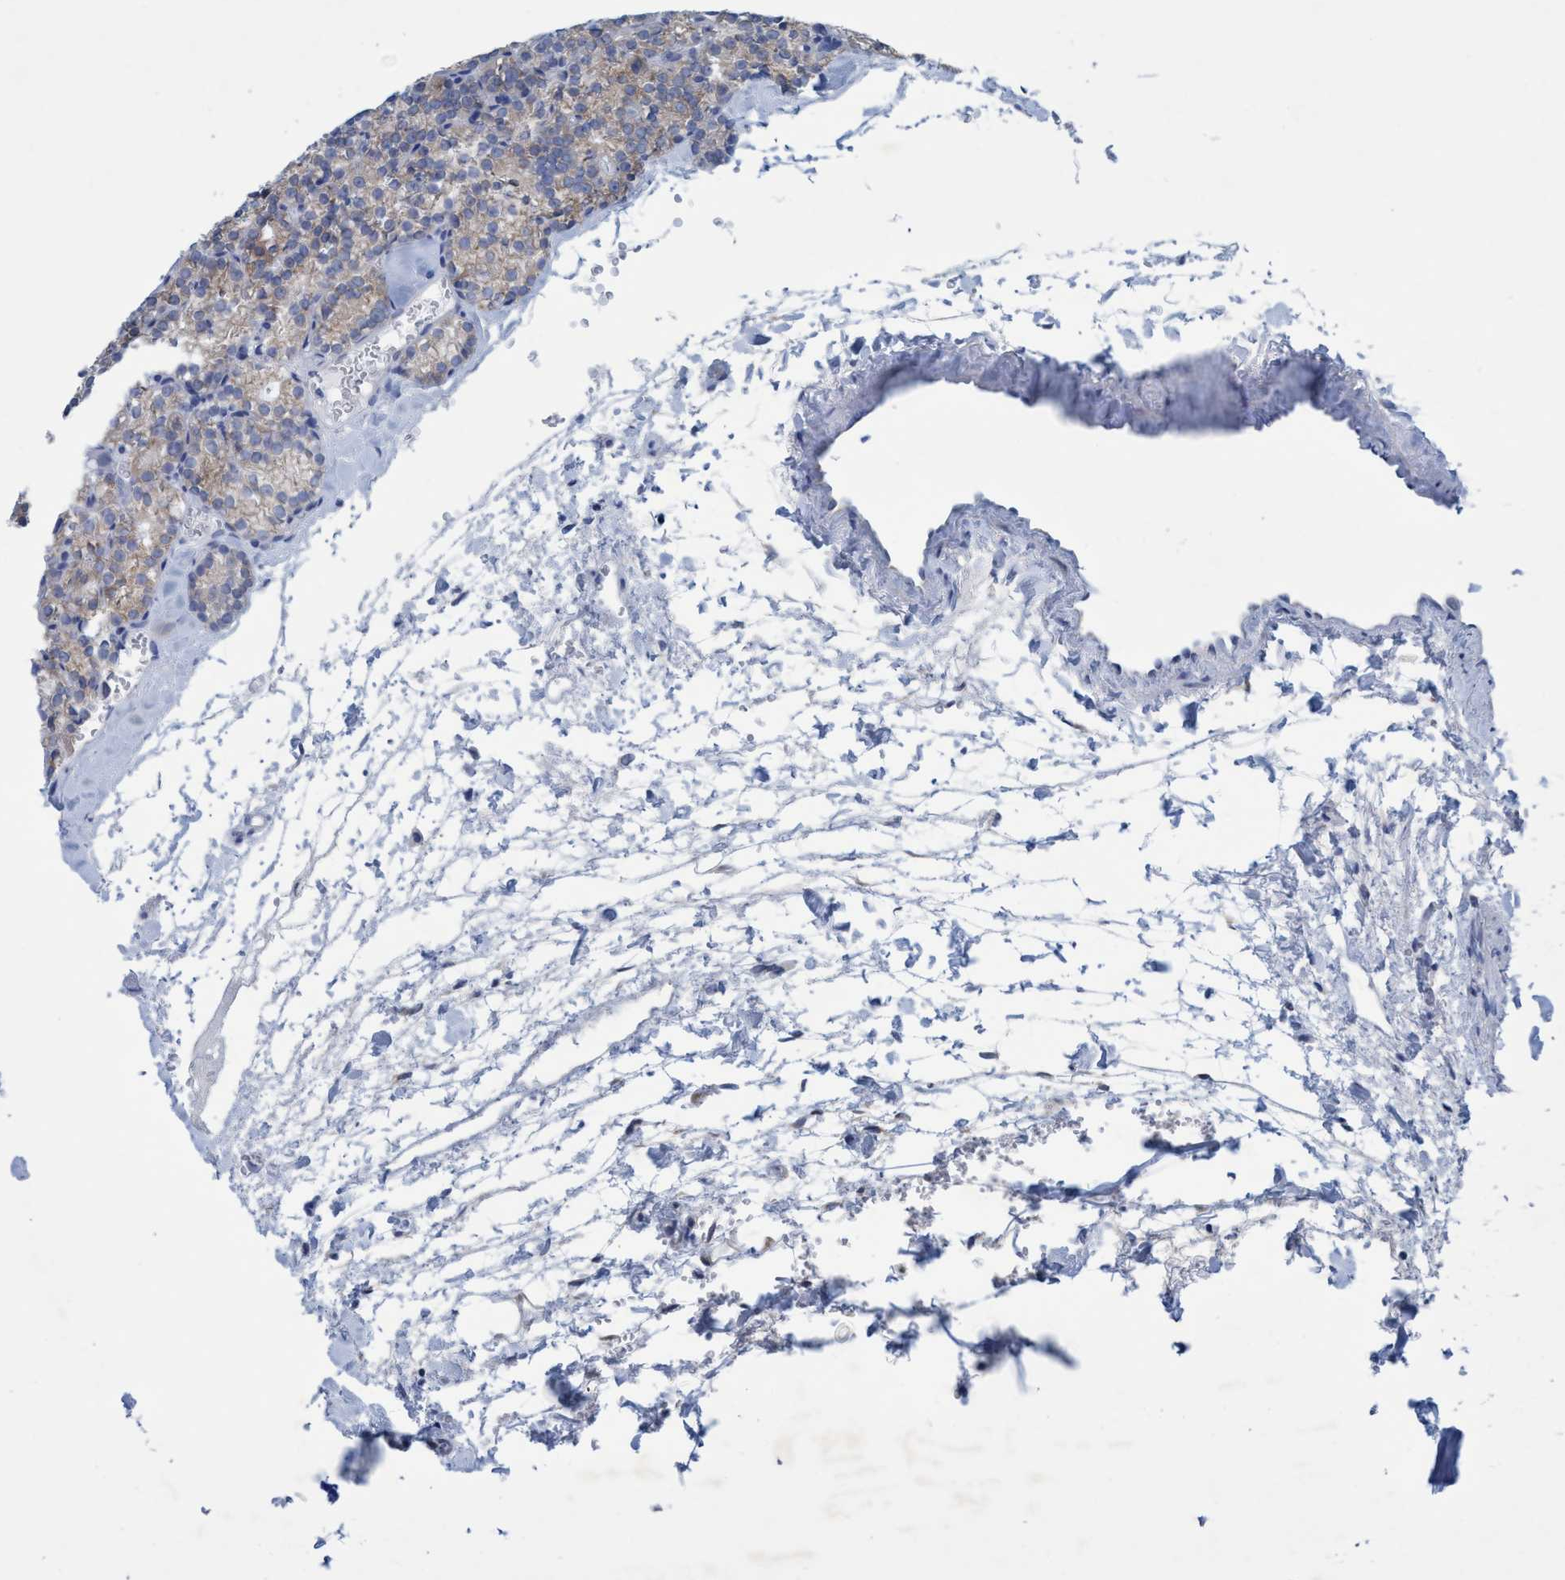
{"staining": {"intensity": "weak", "quantity": "25%-75%", "location": "cytoplasmic/membranous"}, "tissue": "parathyroid gland", "cell_type": "Glandular cells", "image_type": "normal", "snomed": [{"axis": "morphology", "description": "Normal tissue, NOS"}, {"axis": "topography", "description": "Parathyroid gland"}], "caption": "An image showing weak cytoplasmic/membranous expression in about 25%-75% of glandular cells in unremarkable parathyroid gland, as visualized by brown immunohistochemical staining.", "gene": "RSAD1", "patient": {"sex": "female", "age": 64}}